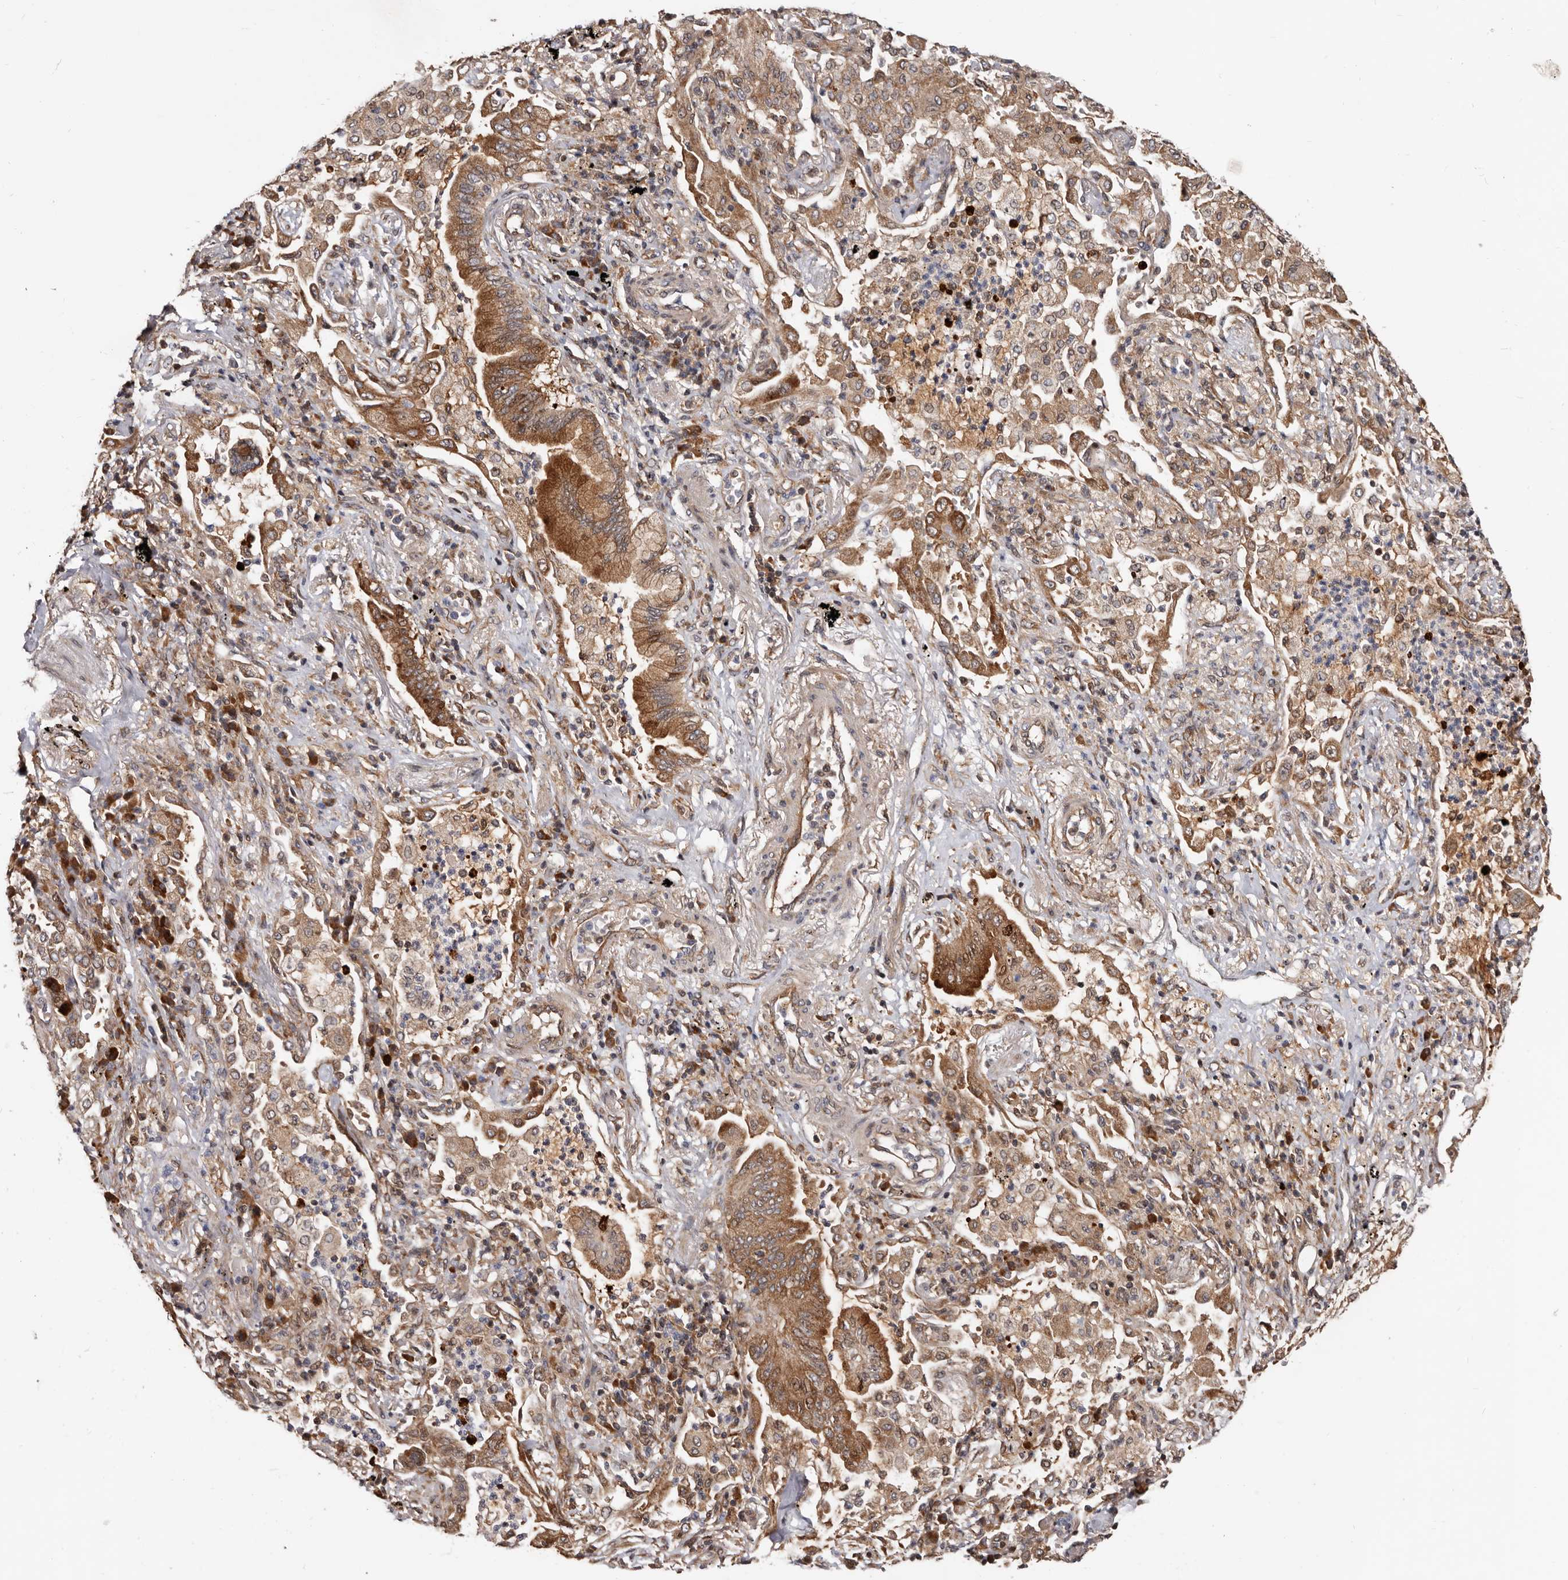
{"staining": {"intensity": "moderate", "quantity": ">75%", "location": "cytoplasmic/membranous"}, "tissue": "bronchus", "cell_type": "Respiratory epithelial cells", "image_type": "normal", "snomed": [{"axis": "morphology", "description": "Normal tissue, NOS"}, {"axis": "morphology", "description": "Adenocarcinoma, NOS"}, {"axis": "topography", "description": "Bronchus"}, {"axis": "topography", "description": "Lung"}], "caption": "Immunohistochemistry of unremarkable human bronchus reveals medium levels of moderate cytoplasmic/membranous expression in about >75% of respiratory epithelial cells.", "gene": "WEE2", "patient": {"sex": "female", "age": 70}}